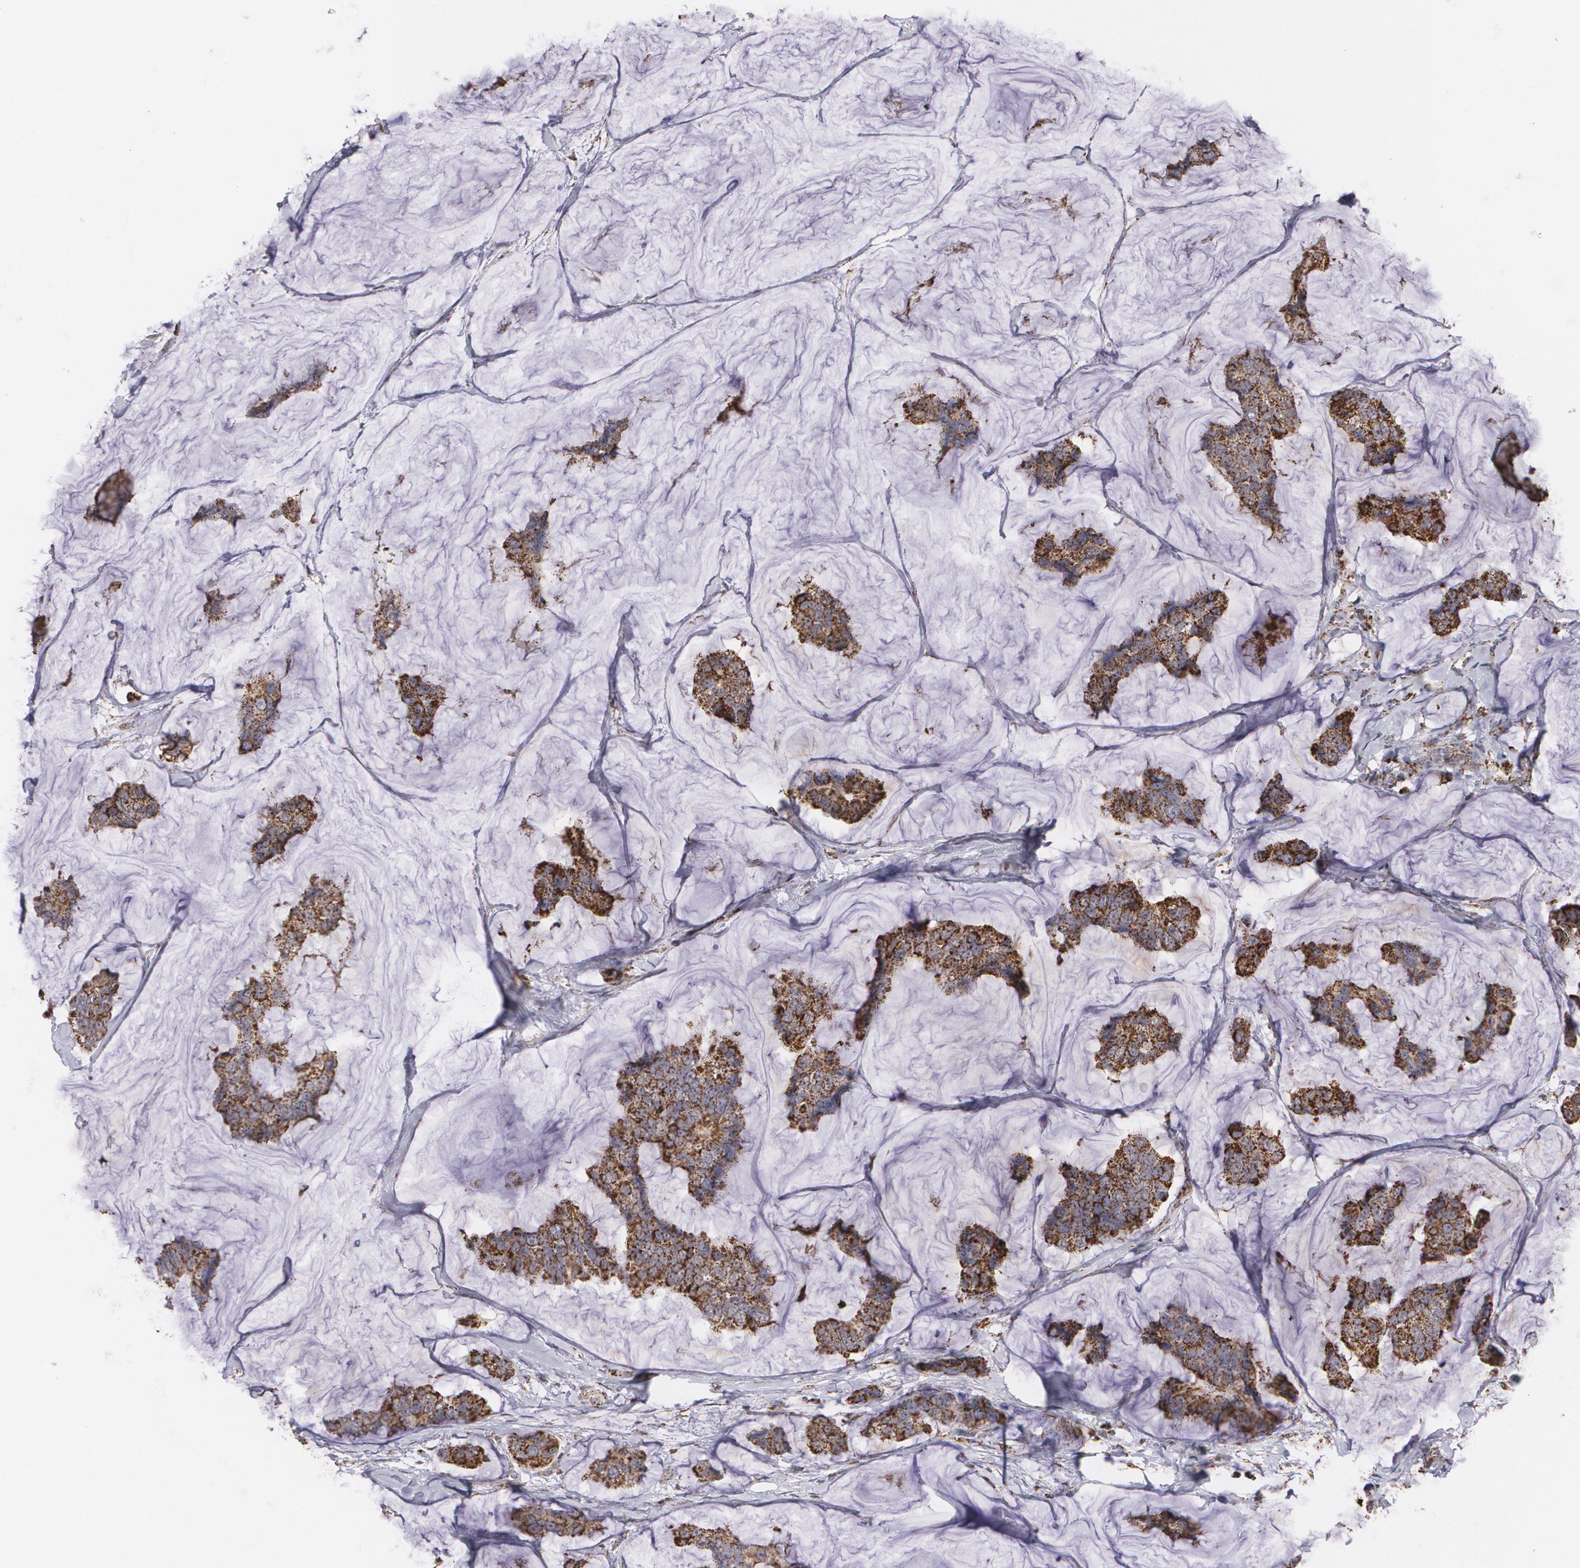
{"staining": {"intensity": "strong", "quantity": ">75%", "location": "cytoplasmic/membranous"}, "tissue": "breast cancer", "cell_type": "Tumor cells", "image_type": "cancer", "snomed": [{"axis": "morphology", "description": "Normal tissue, NOS"}, {"axis": "morphology", "description": "Duct carcinoma"}, {"axis": "topography", "description": "Breast"}], "caption": "Tumor cells display high levels of strong cytoplasmic/membranous staining in approximately >75% of cells in breast cancer (invasive ductal carcinoma).", "gene": "HSPD1", "patient": {"sex": "female", "age": 50}}